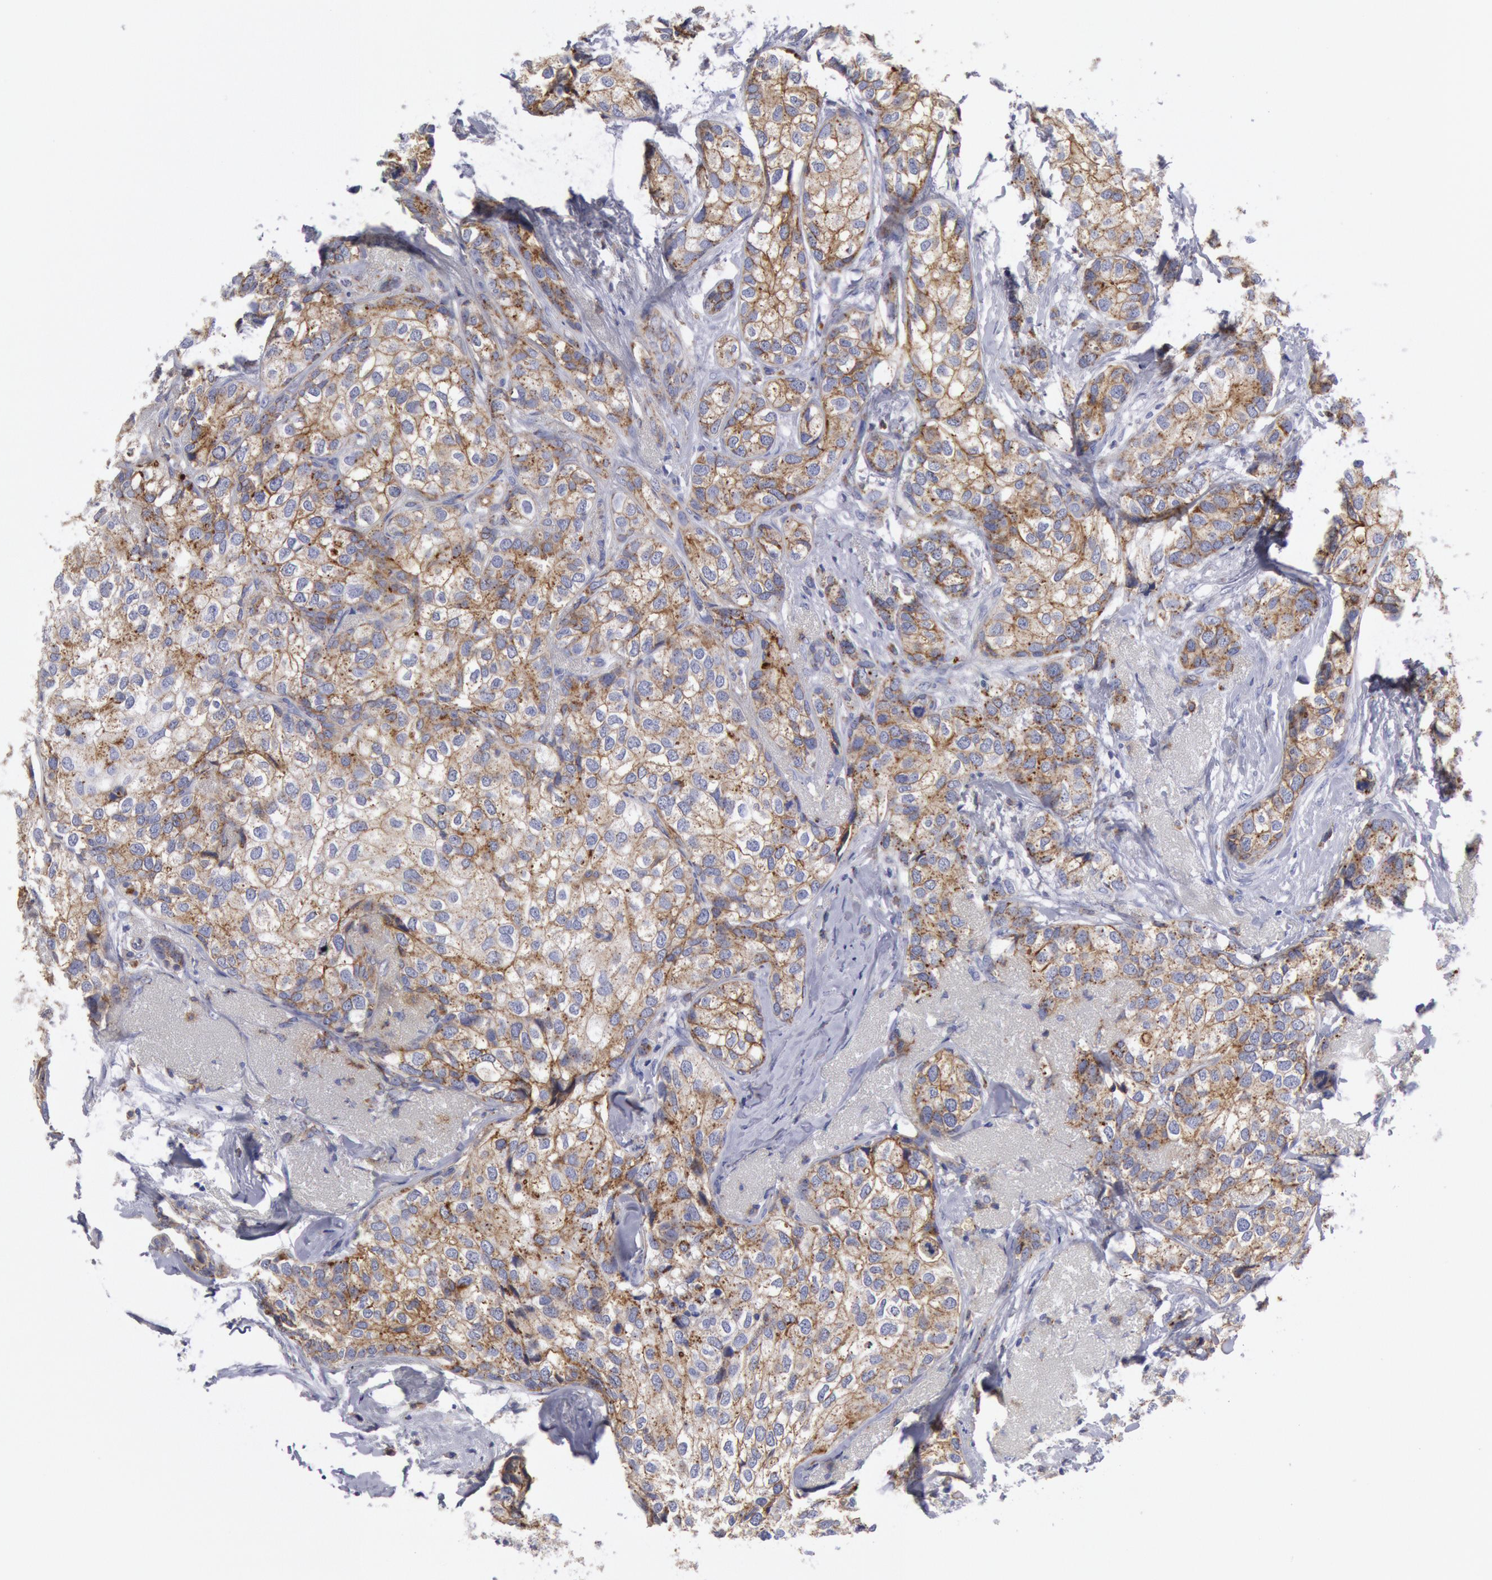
{"staining": {"intensity": "weak", "quantity": "25%-75%", "location": "cytoplasmic/membranous"}, "tissue": "breast cancer", "cell_type": "Tumor cells", "image_type": "cancer", "snomed": [{"axis": "morphology", "description": "Duct carcinoma"}, {"axis": "topography", "description": "Breast"}], "caption": "Immunohistochemistry micrograph of neoplastic tissue: human breast cancer (infiltrating ductal carcinoma) stained using IHC displays low levels of weak protein expression localized specifically in the cytoplasmic/membranous of tumor cells, appearing as a cytoplasmic/membranous brown color.", "gene": "FLOT1", "patient": {"sex": "female", "age": 68}}